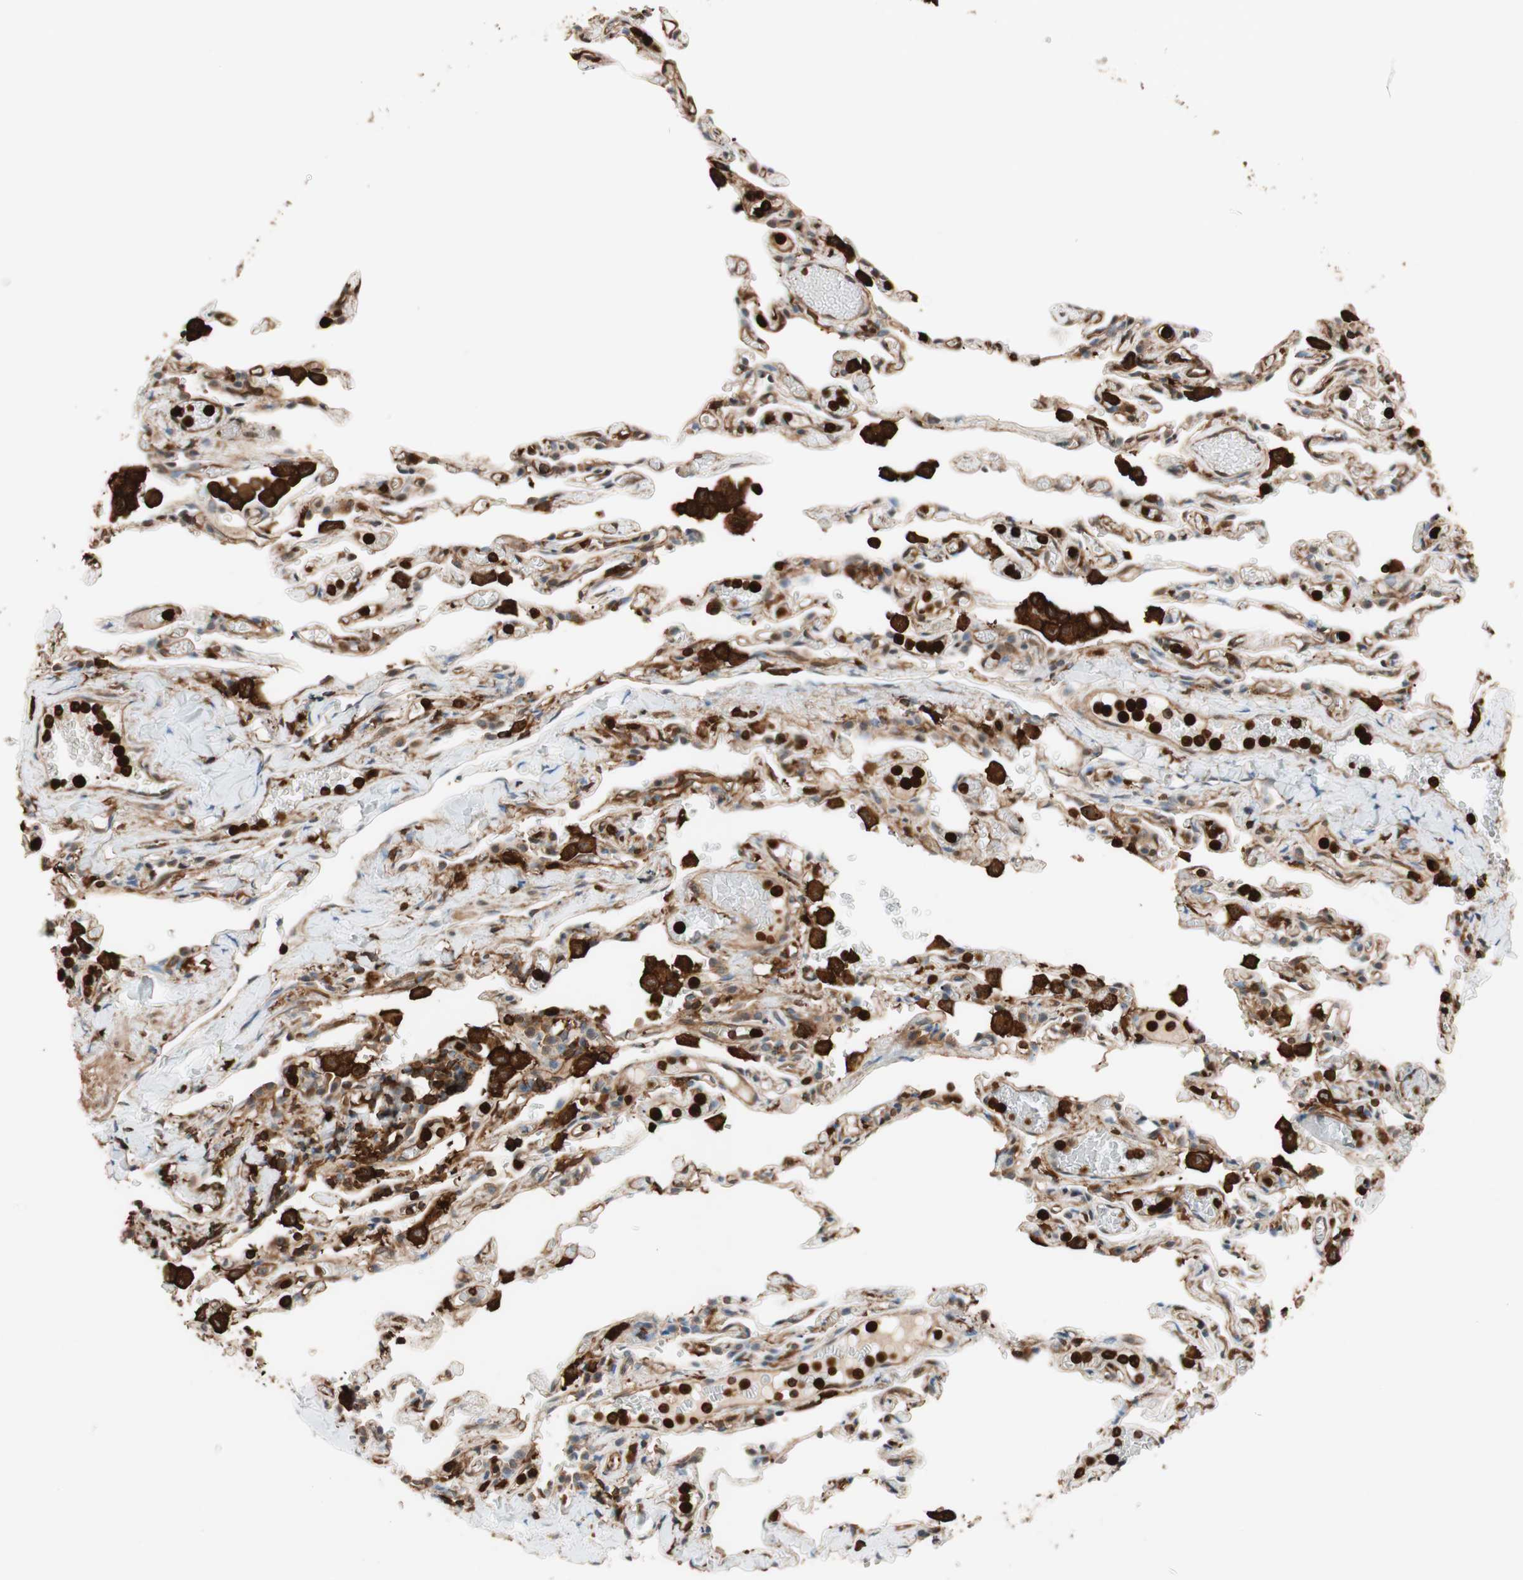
{"staining": {"intensity": "moderate", "quantity": ">75%", "location": "cytoplasmic/membranous"}, "tissue": "lung", "cell_type": "Alveolar cells", "image_type": "normal", "snomed": [{"axis": "morphology", "description": "Normal tissue, NOS"}, {"axis": "topography", "description": "Lung"}], "caption": "The image reveals immunohistochemical staining of benign lung. There is moderate cytoplasmic/membranous staining is identified in approximately >75% of alveolar cells.", "gene": "VASP", "patient": {"sex": "male", "age": 21}}